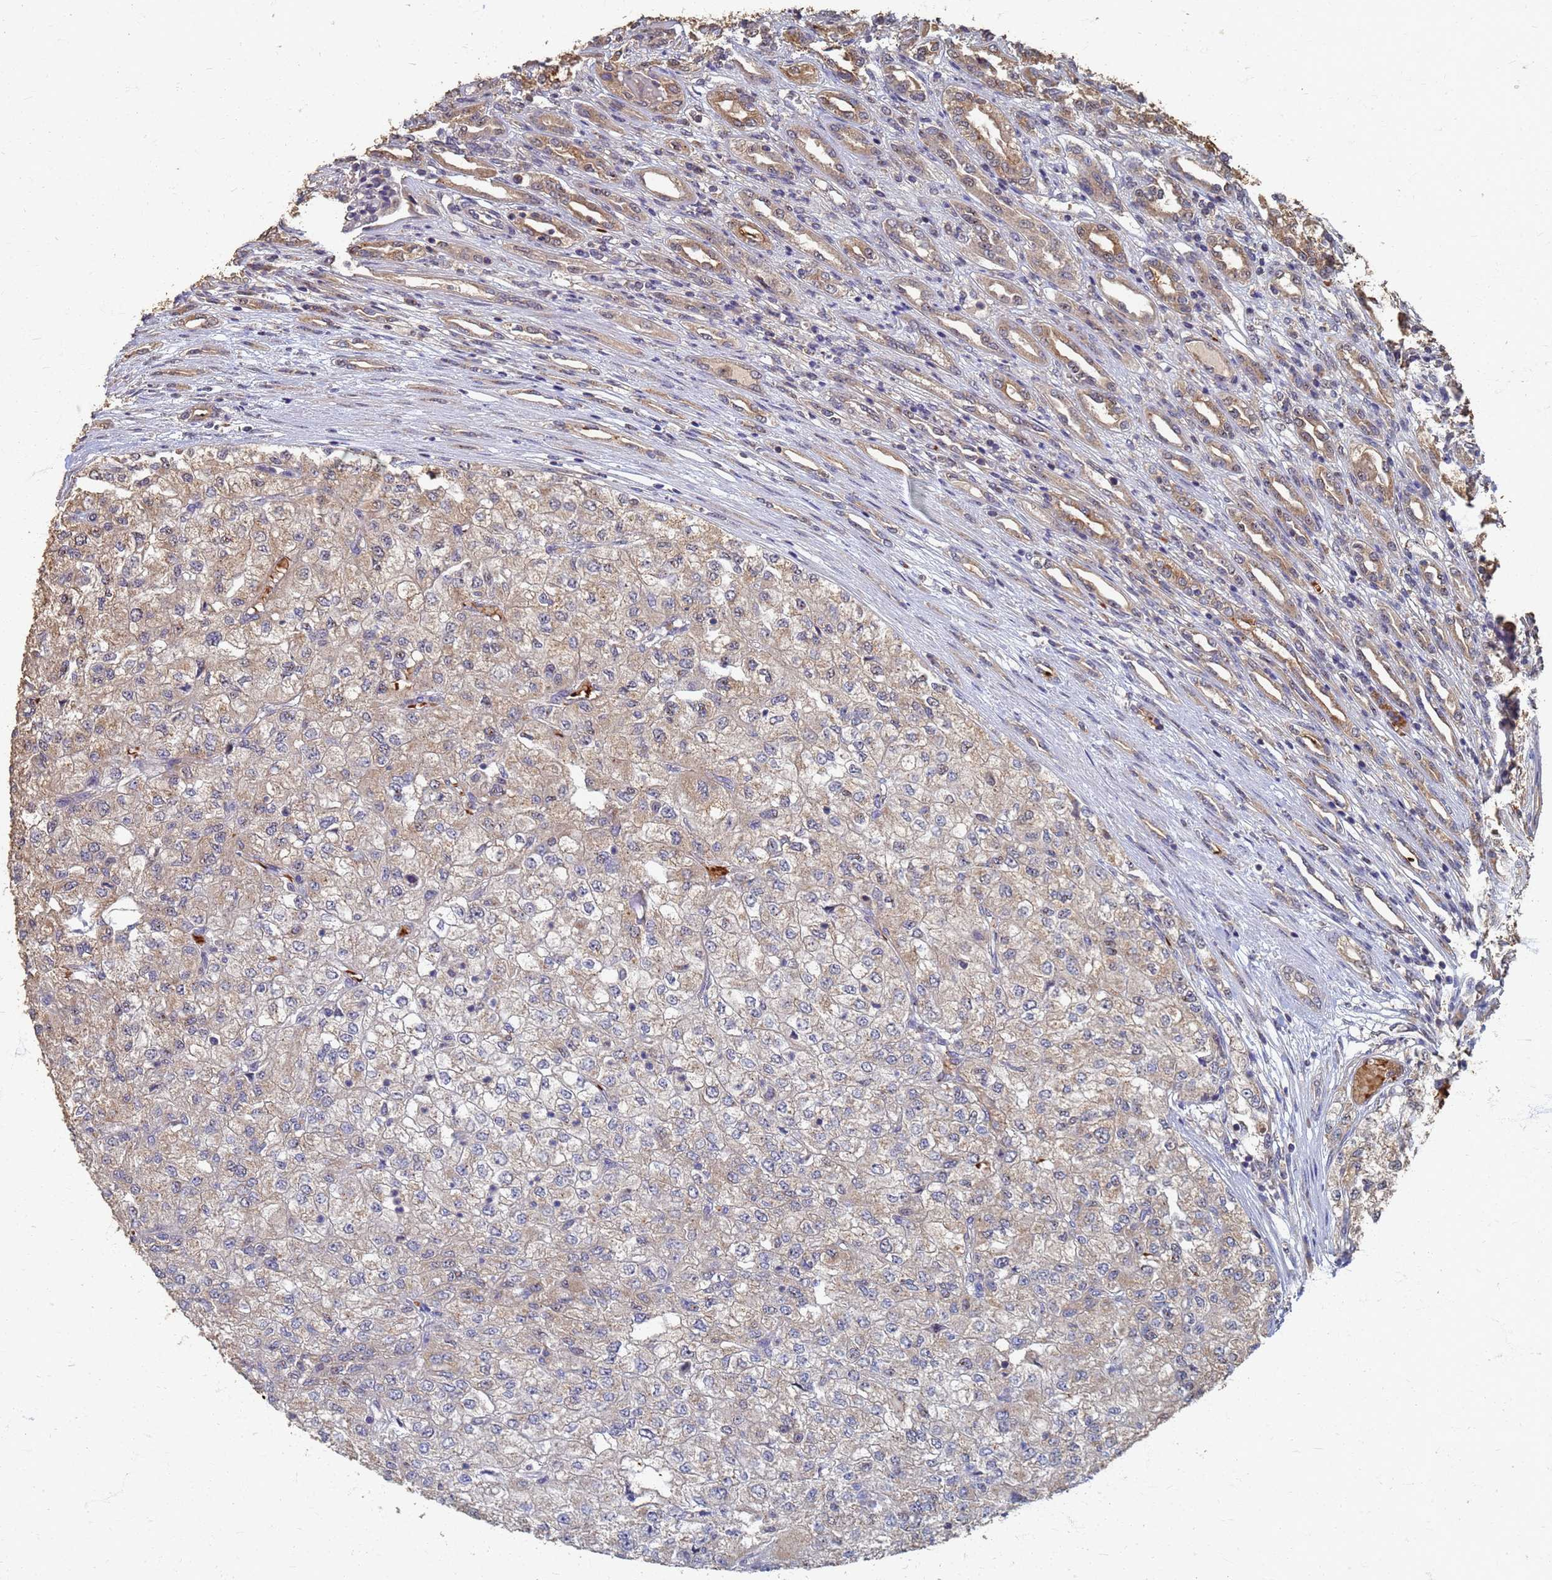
{"staining": {"intensity": "weak", "quantity": "<25%", "location": "cytoplasmic/membranous"}, "tissue": "renal cancer", "cell_type": "Tumor cells", "image_type": "cancer", "snomed": [{"axis": "morphology", "description": "Adenocarcinoma, NOS"}, {"axis": "topography", "description": "Kidney"}], "caption": "An image of adenocarcinoma (renal) stained for a protein displays no brown staining in tumor cells.", "gene": "DPH5", "patient": {"sex": "female", "age": 54}}